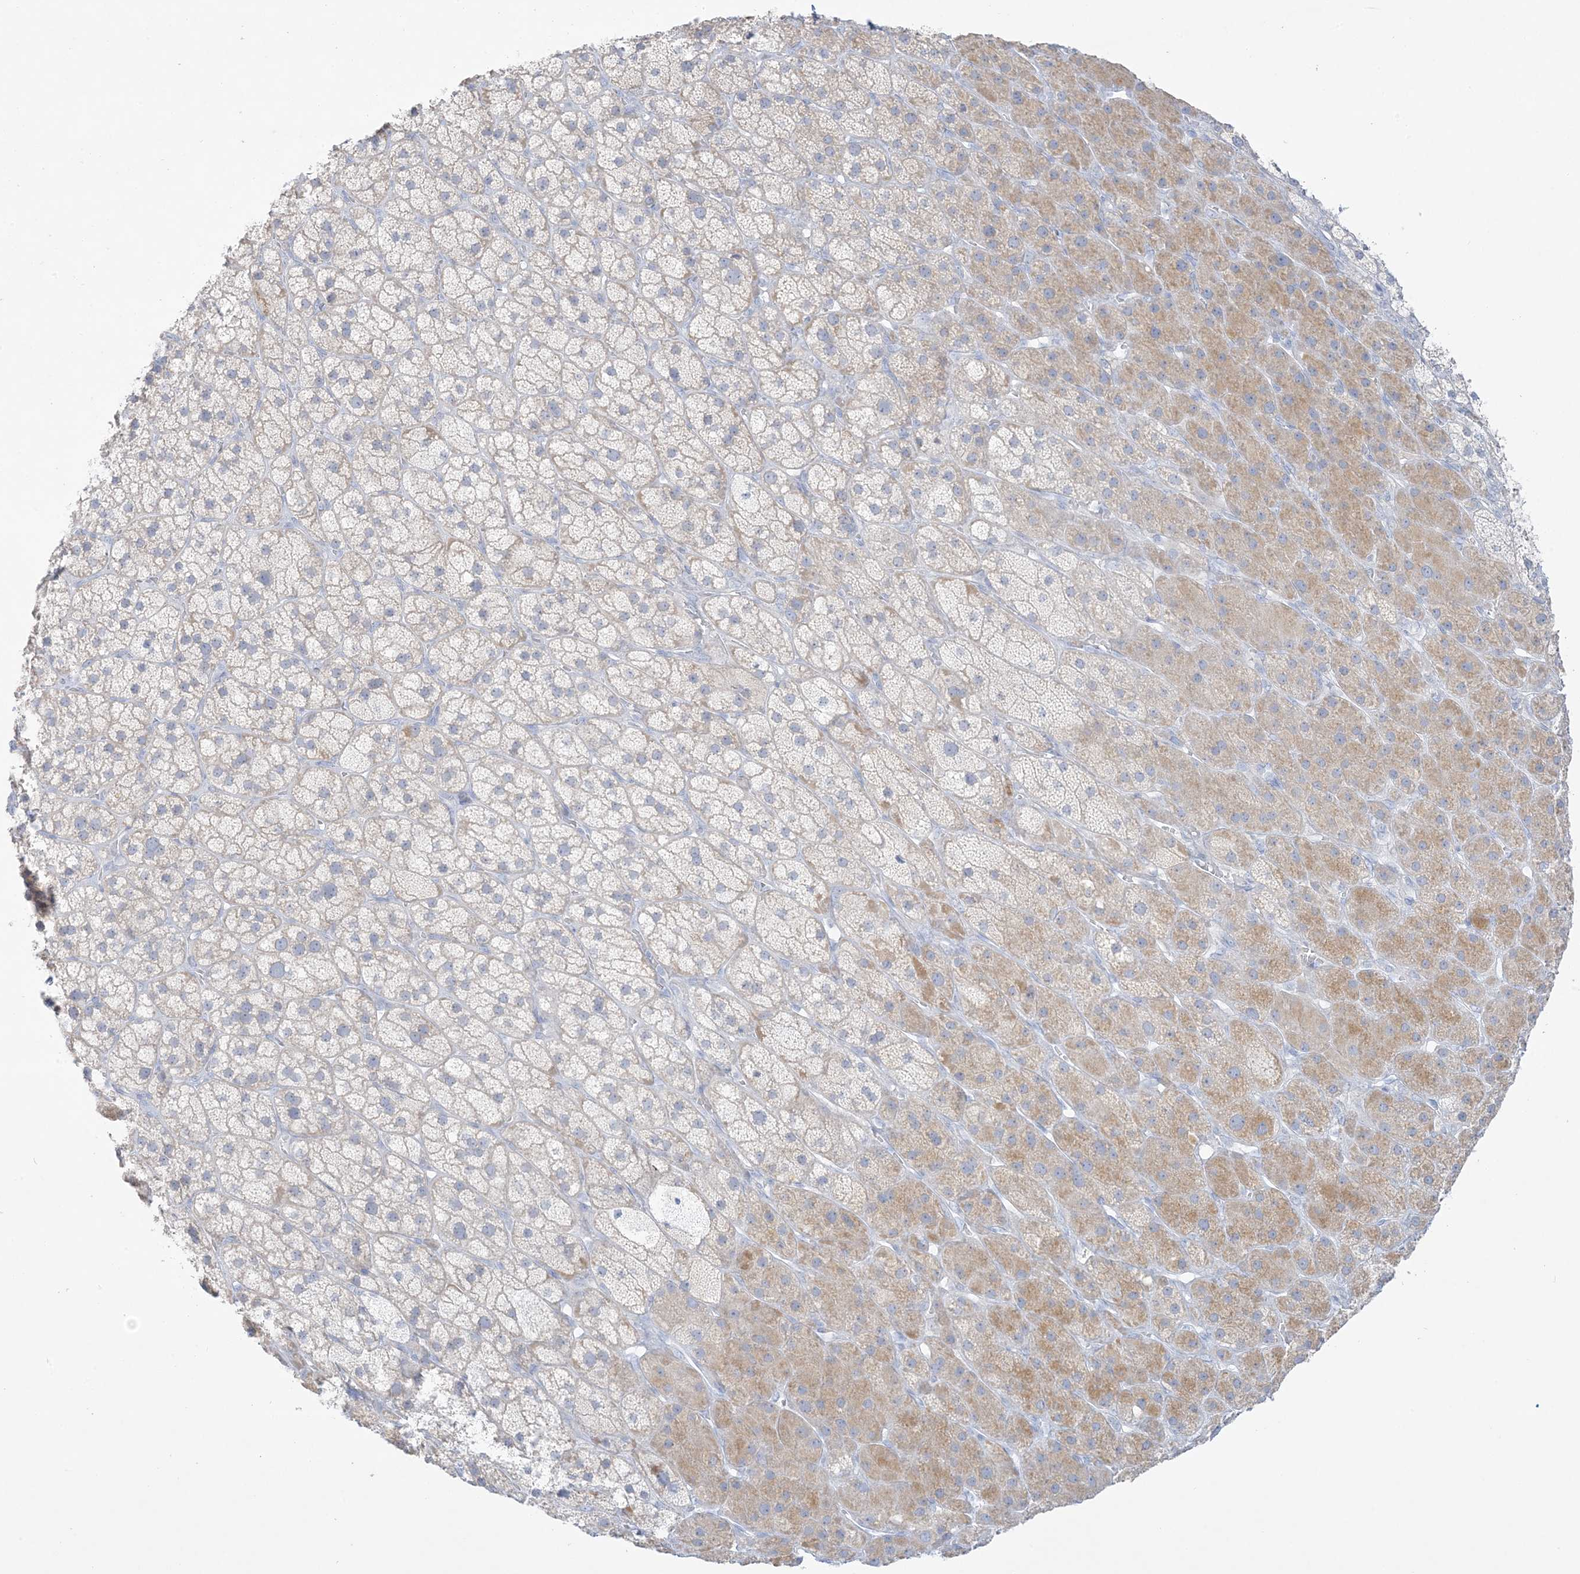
{"staining": {"intensity": "weak", "quantity": "<25%", "location": "cytoplasmic/membranous"}, "tissue": "adrenal gland", "cell_type": "Glandular cells", "image_type": "normal", "snomed": [{"axis": "morphology", "description": "Normal tissue, NOS"}, {"axis": "topography", "description": "Adrenal gland"}], "caption": "IHC histopathology image of benign human adrenal gland stained for a protein (brown), which exhibits no expression in glandular cells. (DAB (3,3'-diaminobenzidine) immunohistochemistry with hematoxylin counter stain).", "gene": "FAM184A", "patient": {"sex": "male", "age": 61}}